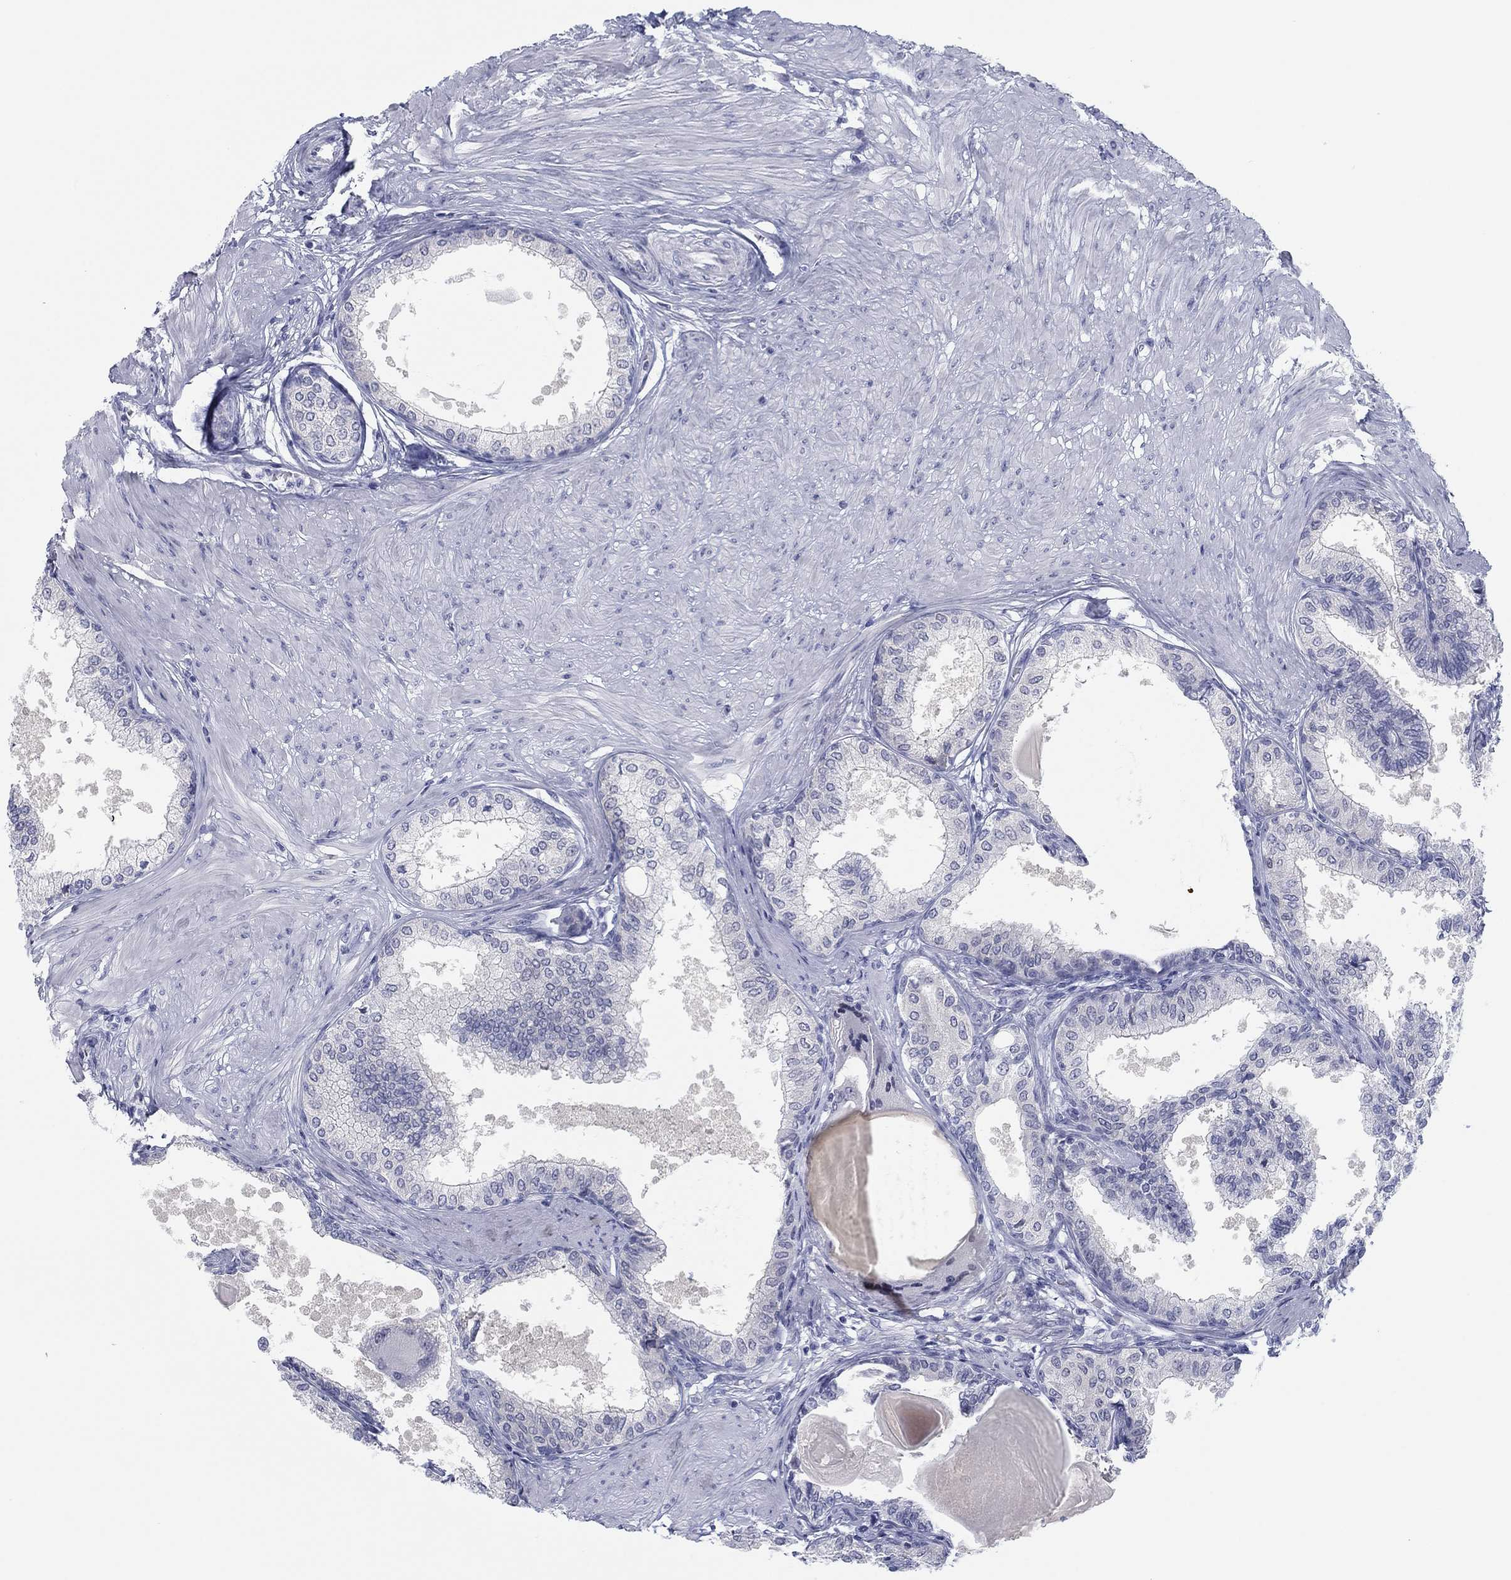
{"staining": {"intensity": "negative", "quantity": "none", "location": "none"}, "tissue": "prostate", "cell_type": "Glandular cells", "image_type": "normal", "snomed": [{"axis": "morphology", "description": "Normal tissue, NOS"}, {"axis": "topography", "description": "Prostate"}], "caption": "Glandular cells show no significant protein positivity in benign prostate. (DAB (3,3'-diaminobenzidine) IHC visualized using brightfield microscopy, high magnification).", "gene": "DNAL1", "patient": {"sex": "male", "age": 63}}